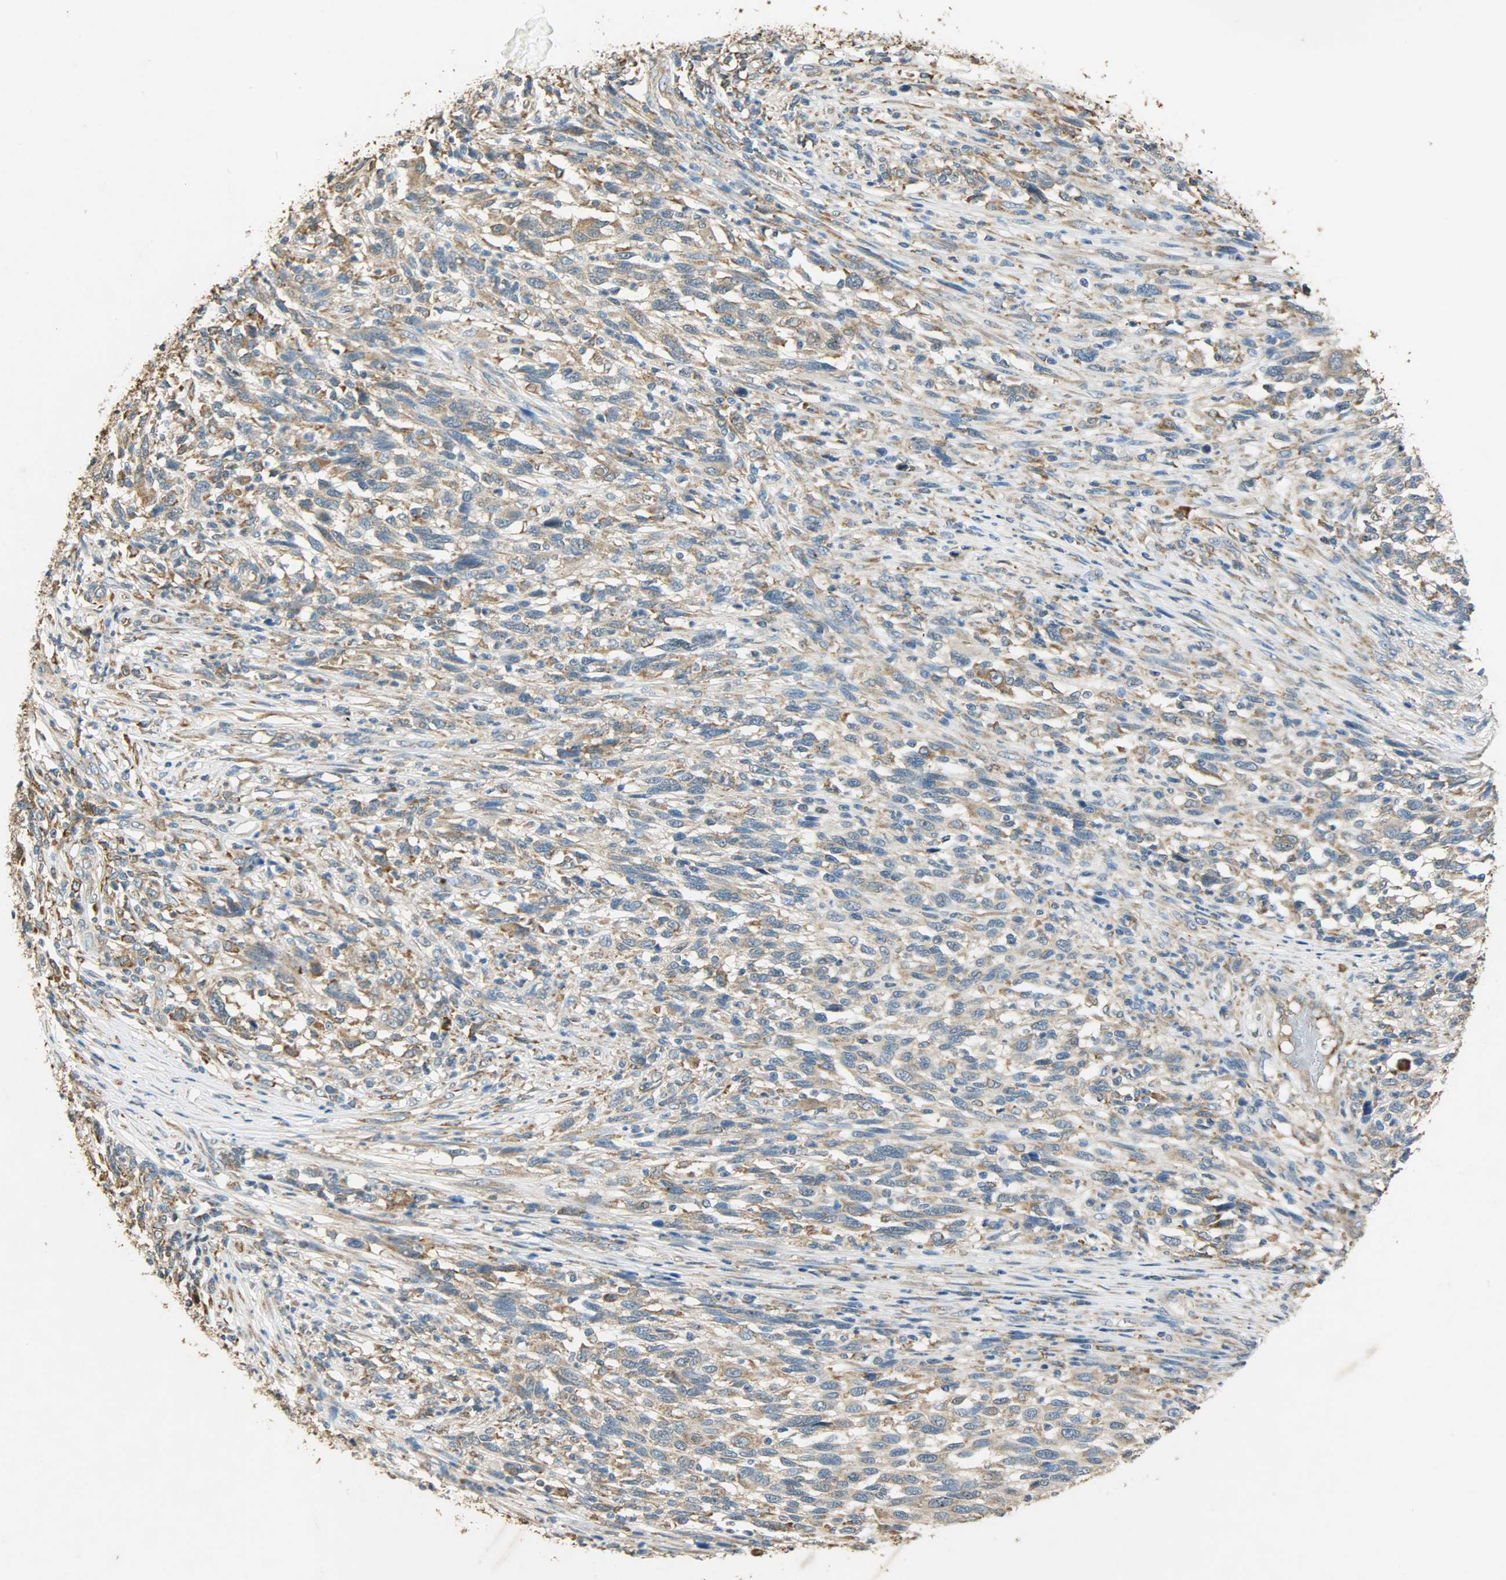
{"staining": {"intensity": "moderate", "quantity": ">75%", "location": "cytoplasmic/membranous"}, "tissue": "melanoma", "cell_type": "Tumor cells", "image_type": "cancer", "snomed": [{"axis": "morphology", "description": "Malignant melanoma, Metastatic site"}, {"axis": "topography", "description": "Lymph node"}], "caption": "Malignant melanoma (metastatic site) was stained to show a protein in brown. There is medium levels of moderate cytoplasmic/membranous staining in about >75% of tumor cells. Using DAB (3,3'-diaminobenzidine) (brown) and hematoxylin (blue) stains, captured at high magnification using brightfield microscopy.", "gene": "HSPA5", "patient": {"sex": "male", "age": 61}}